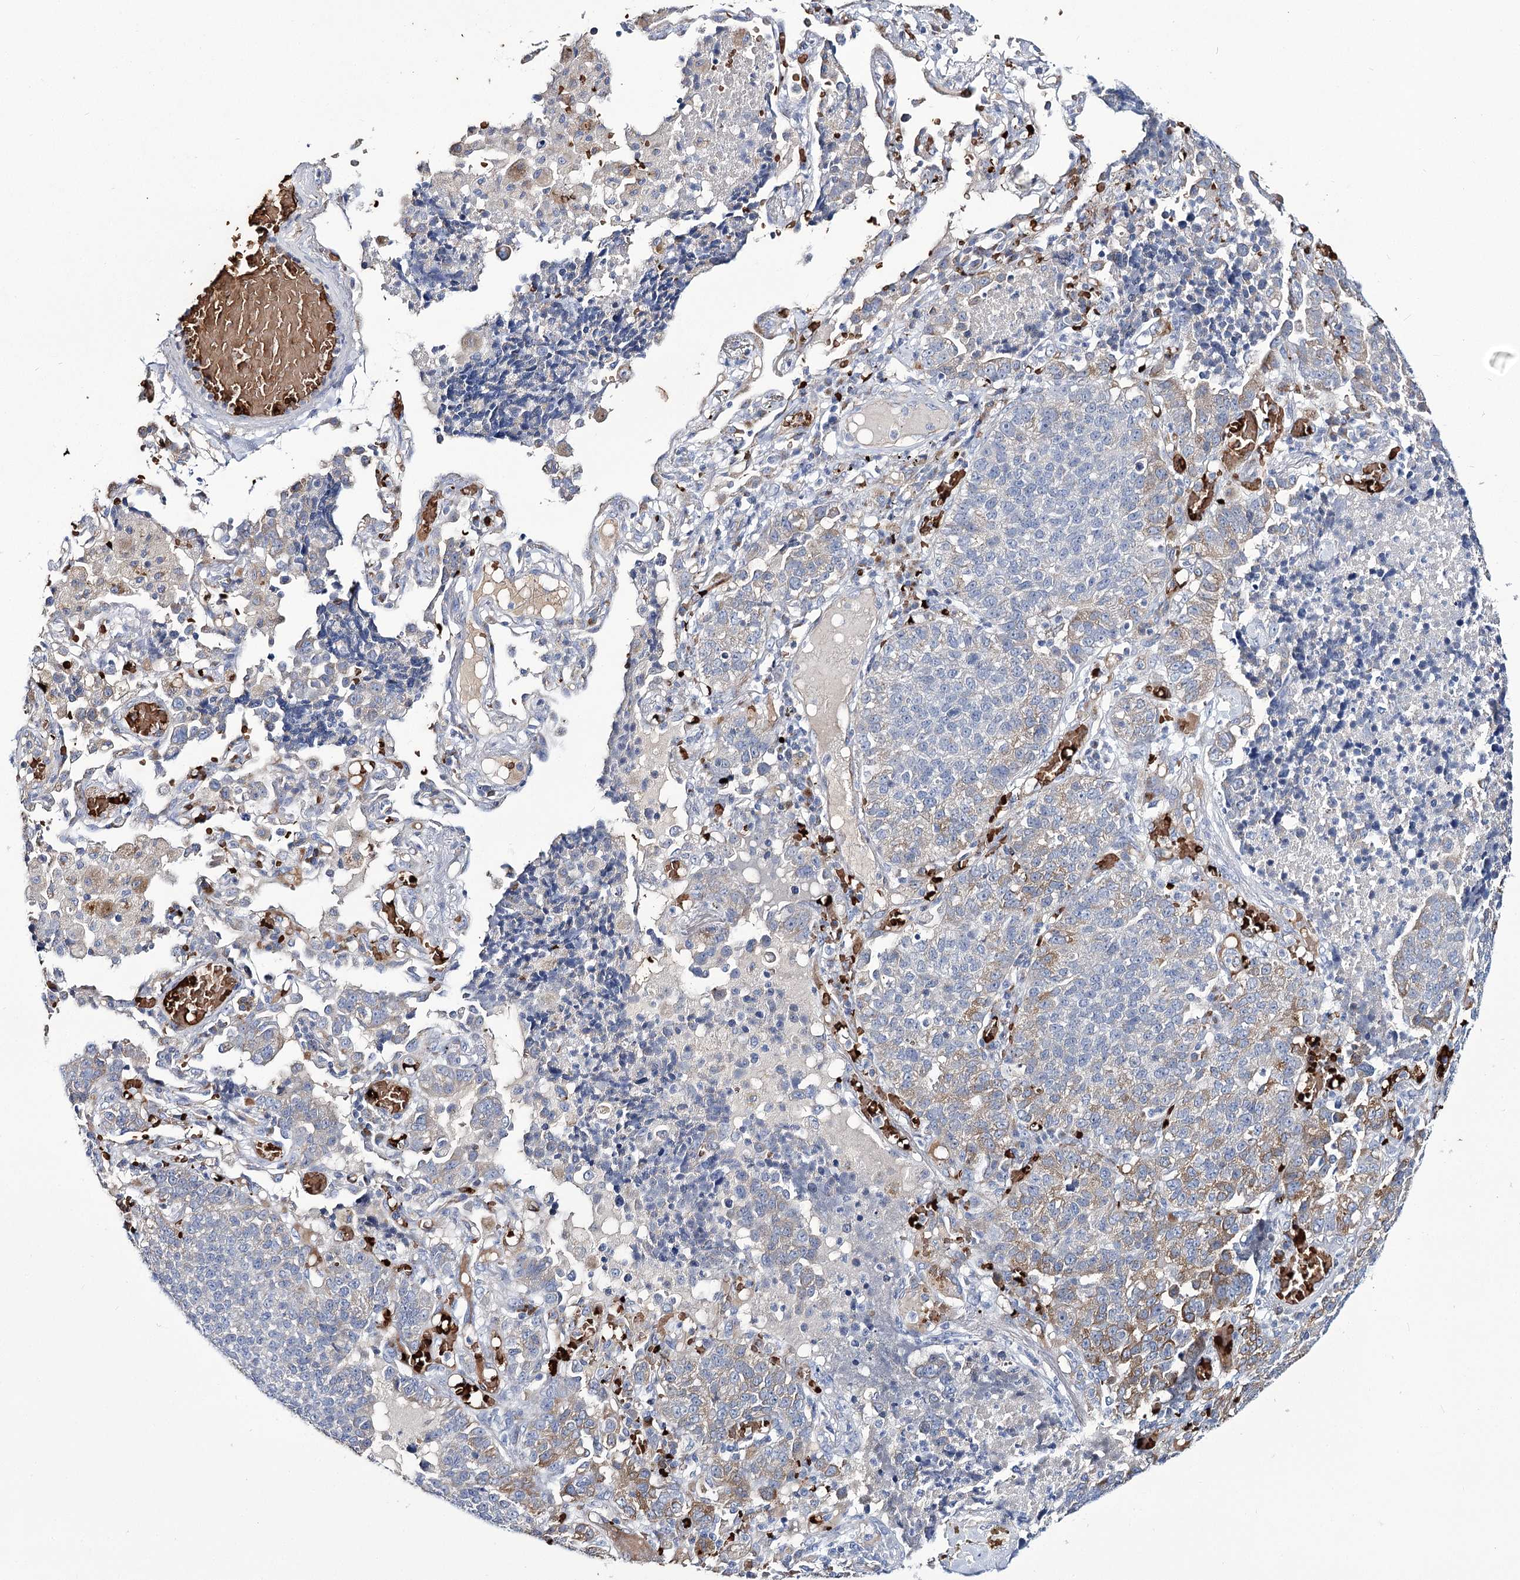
{"staining": {"intensity": "moderate", "quantity": "<25%", "location": "cytoplasmic/membranous"}, "tissue": "lung cancer", "cell_type": "Tumor cells", "image_type": "cancer", "snomed": [{"axis": "morphology", "description": "Adenocarcinoma, NOS"}, {"axis": "topography", "description": "Lung"}], "caption": "High-magnification brightfield microscopy of lung cancer (adenocarcinoma) stained with DAB (3,3'-diaminobenzidine) (brown) and counterstained with hematoxylin (blue). tumor cells exhibit moderate cytoplasmic/membranous expression is seen in approximately<25% of cells. The staining is performed using DAB (3,3'-diaminobenzidine) brown chromogen to label protein expression. The nuclei are counter-stained blue using hematoxylin.", "gene": "GBF1", "patient": {"sex": "male", "age": 49}}